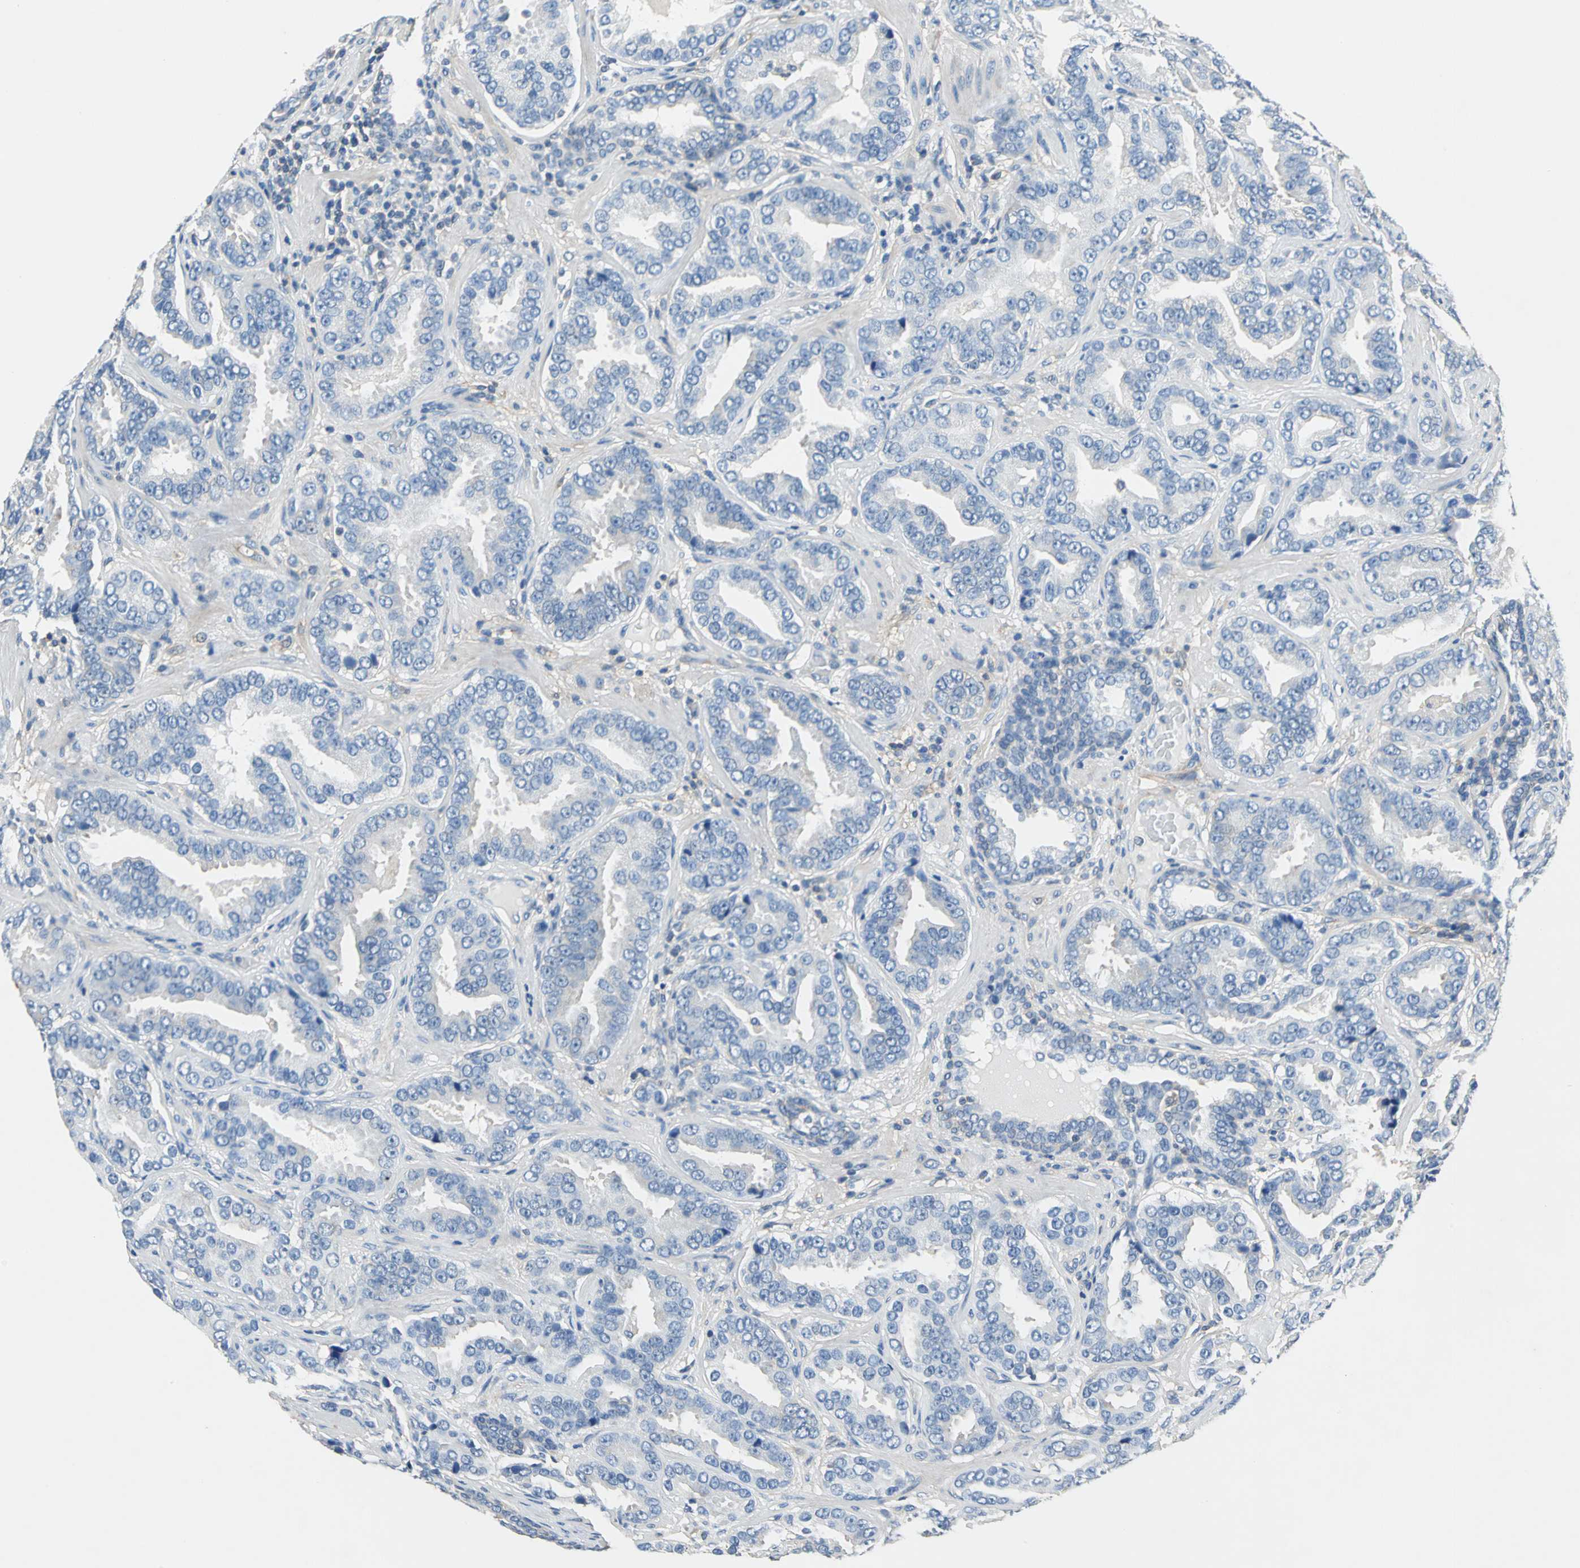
{"staining": {"intensity": "negative", "quantity": "none", "location": "none"}, "tissue": "prostate cancer", "cell_type": "Tumor cells", "image_type": "cancer", "snomed": [{"axis": "morphology", "description": "Adenocarcinoma, Low grade"}, {"axis": "topography", "description": "Prostate"}], "caption": "IHC of prostate cancer (adenocarcinoma (low-grade)) shows no positivity in tumor cells.", "gene": "PRKCA", "patient": {"sex": "male", "age": 59}}